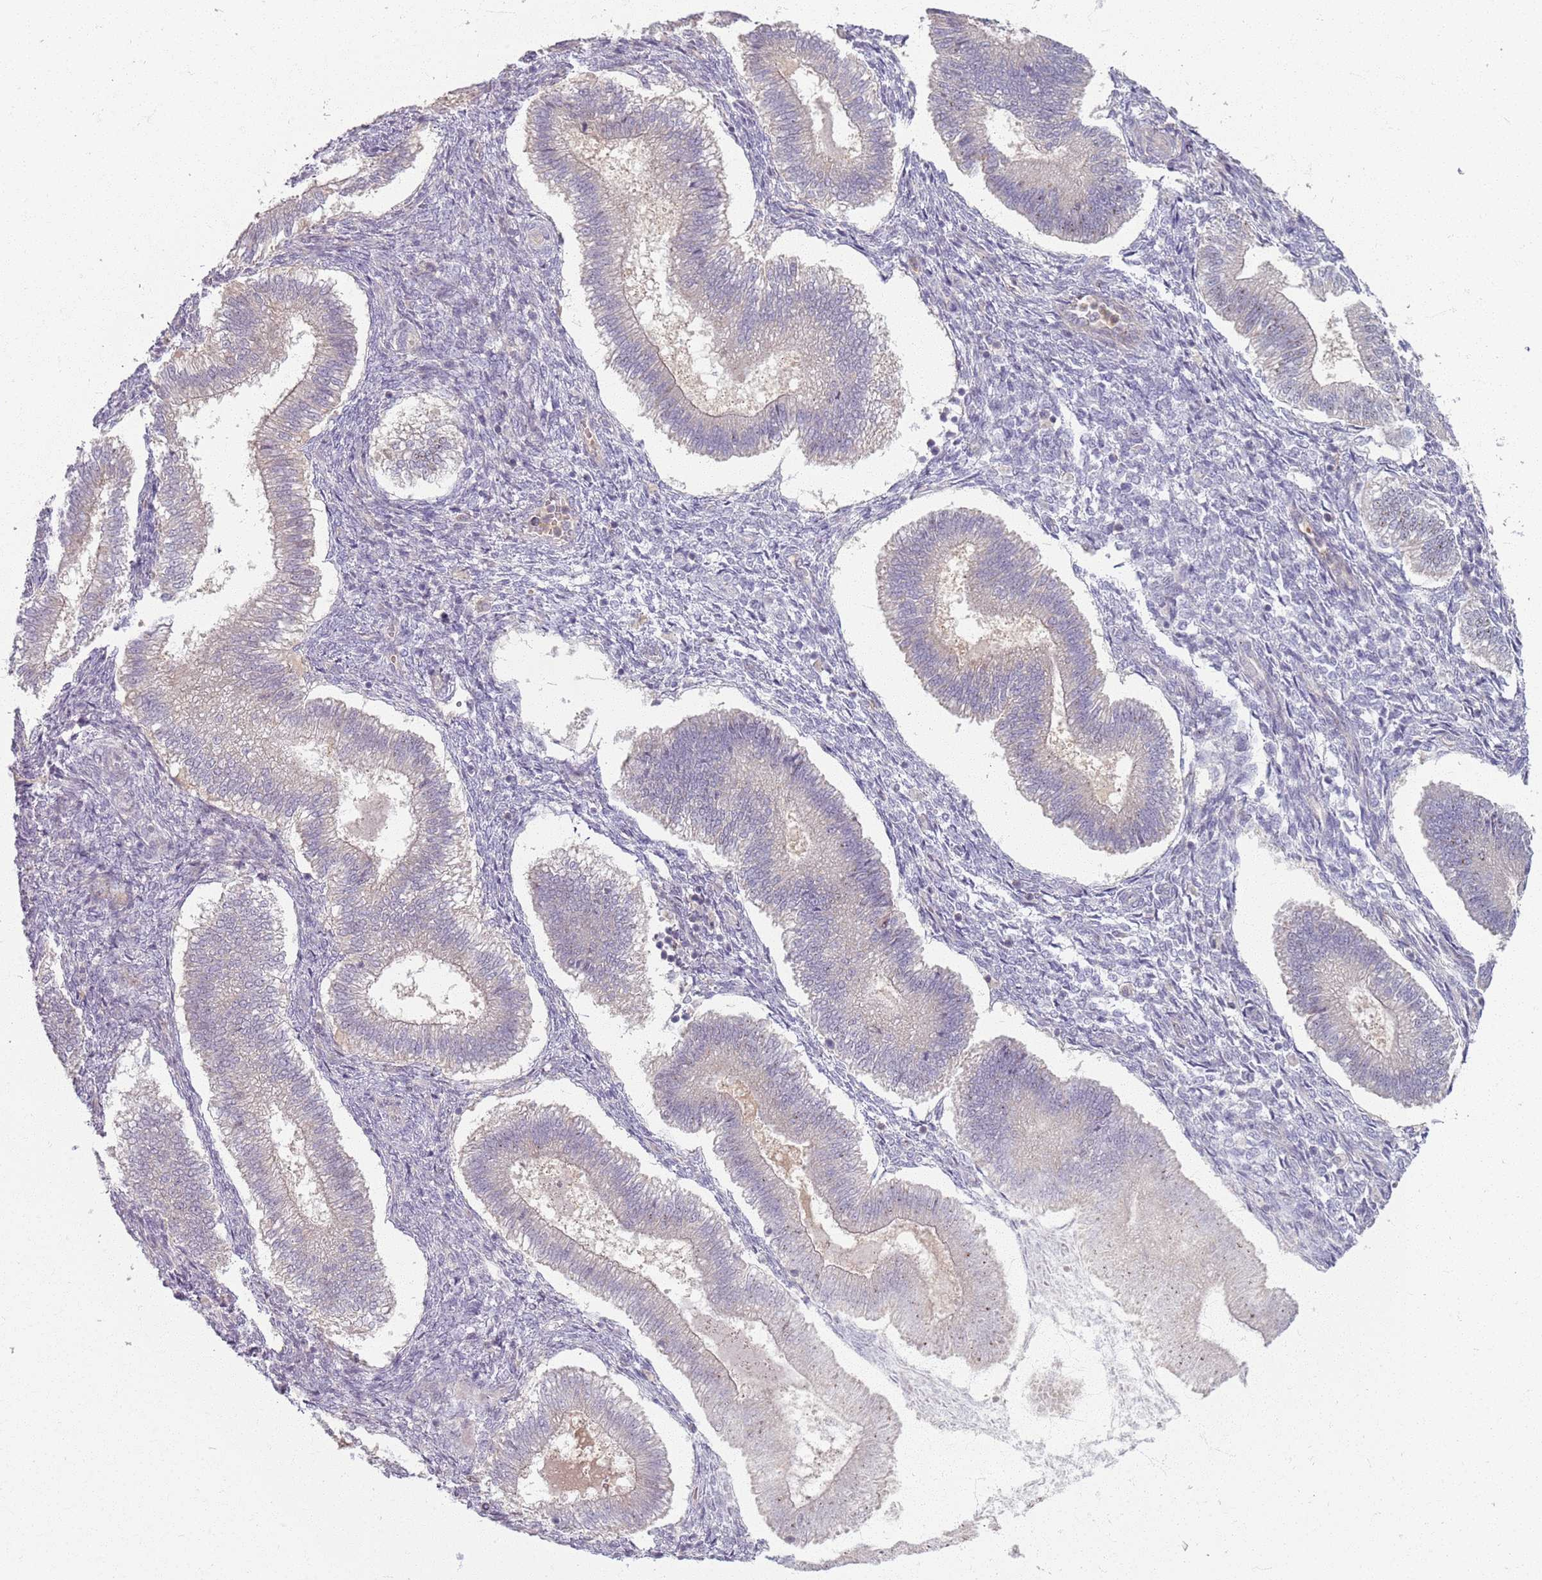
{"staining": {"intensity": "negative", "quantity": "none", "location": "none"}, "tissue": "endometrium", "cell_type": "Cells in endometrial stroma", "image_type": "normal", "snomed": [{"axis": "morphology", "description": "Normal tissue, NOS"}, {"axis": "topography", "description": "Endometrium"}], "caption": "This photomicrograph is of normal endometrium stained with IHC to label a protein in brown with the nuclei are counter-stained blue. There is no expression in cells in endometrial stroma. (Immunohistochemistry (ihc), brightfield microscopy, high magnification).", "gene": "ZDHHC2", "patient": {"sex": "female", "age": 25}}